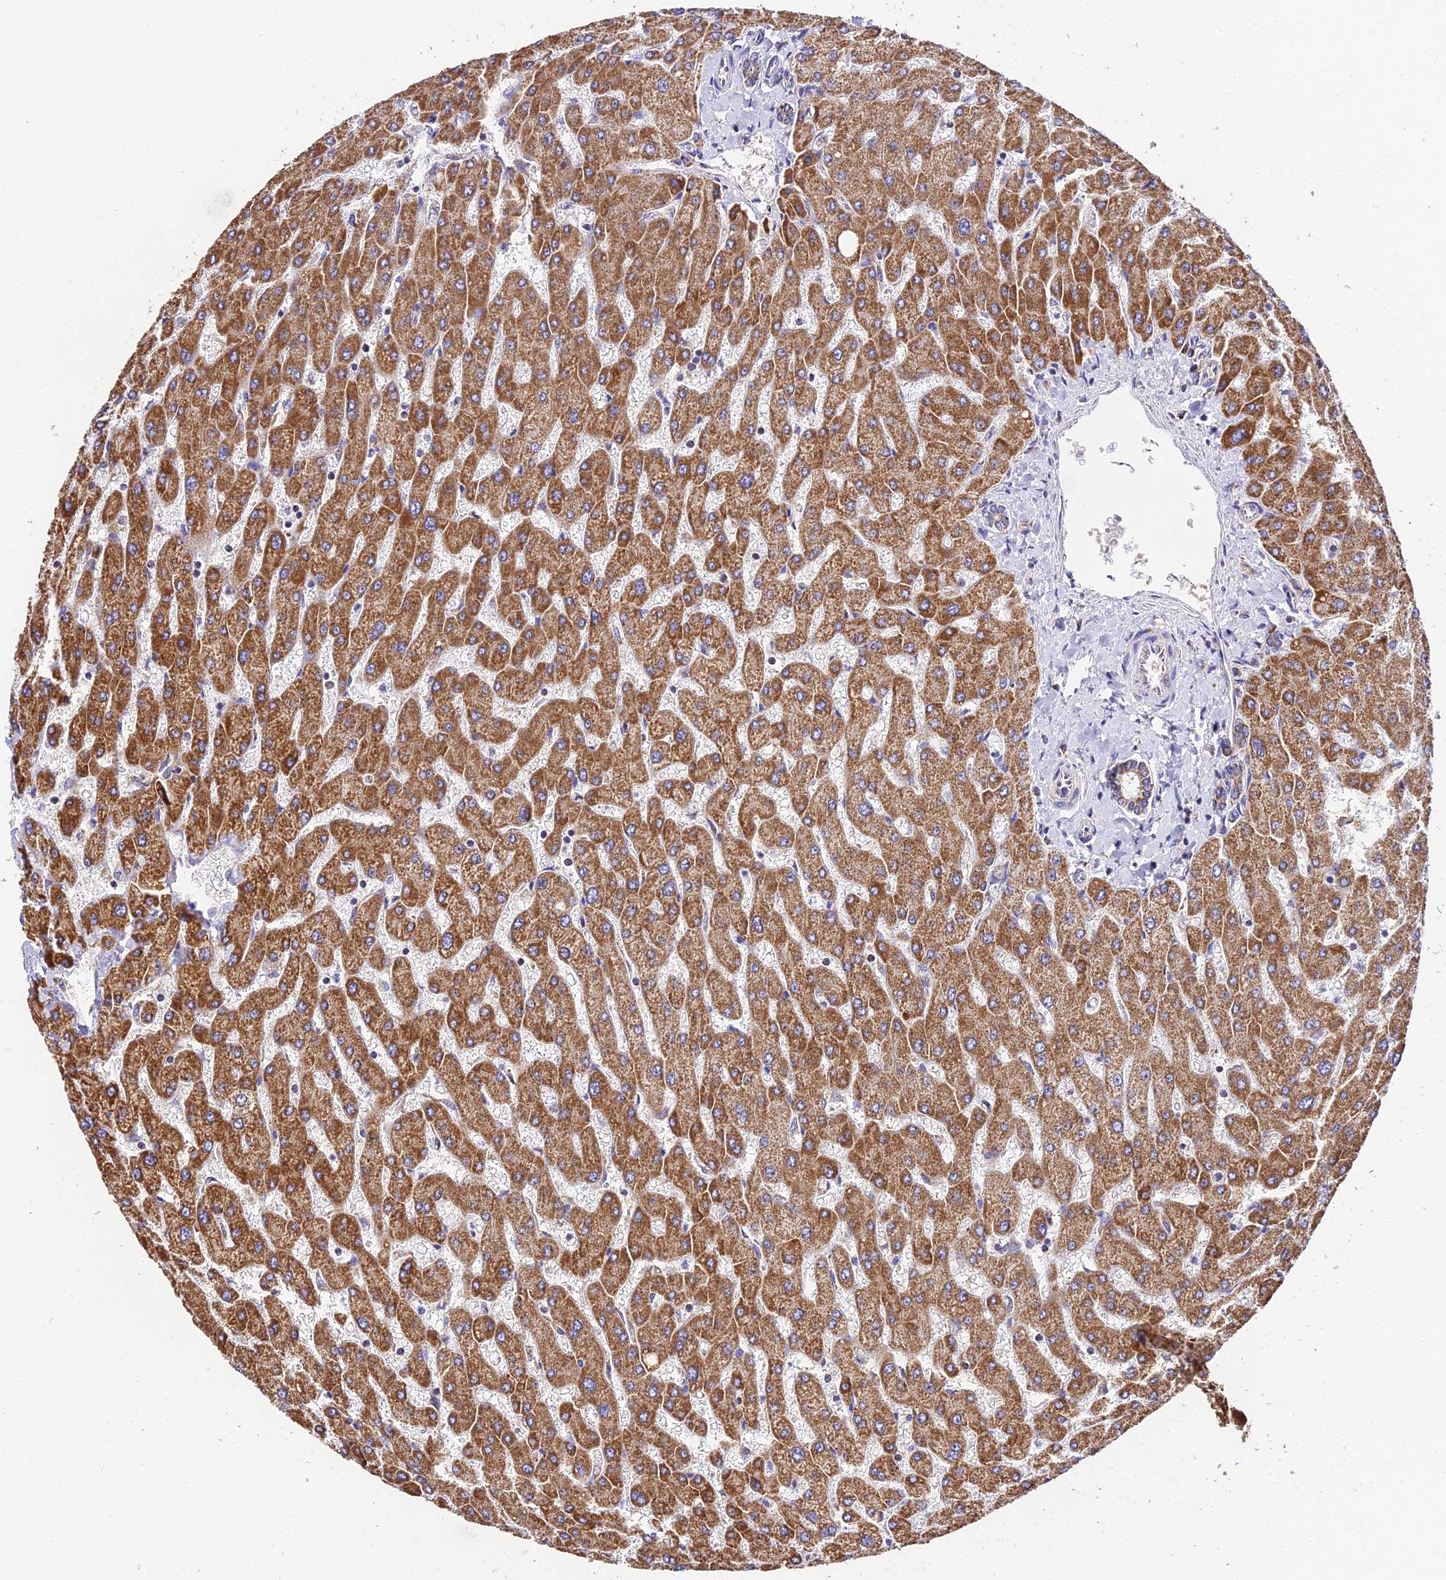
{"staining": {"intensity": "moderate", "quantity": ">75%", "location": "cytoplasmic/membranous"}, "tissue": "liver", "cell_type": "Cholangiocytes", "image_type": "normal", "snomed": [{"axis": "morphology", "description": "Normal tissue, NOS"}, {"axis": "topography", "description": "Liver"}], "caption": "Immunohistochemistry (IHC) image of unremarkable liver: liver stained using IHC demonstrates medium levels of moderate protein expression localized specifically in the cytoplasmic/membranous of cholangiocytes, appearing as a cytoplasmic/membranous brown color.", "gene": "OCIAD1", "patient": {"sex": "male", "age": 55}}